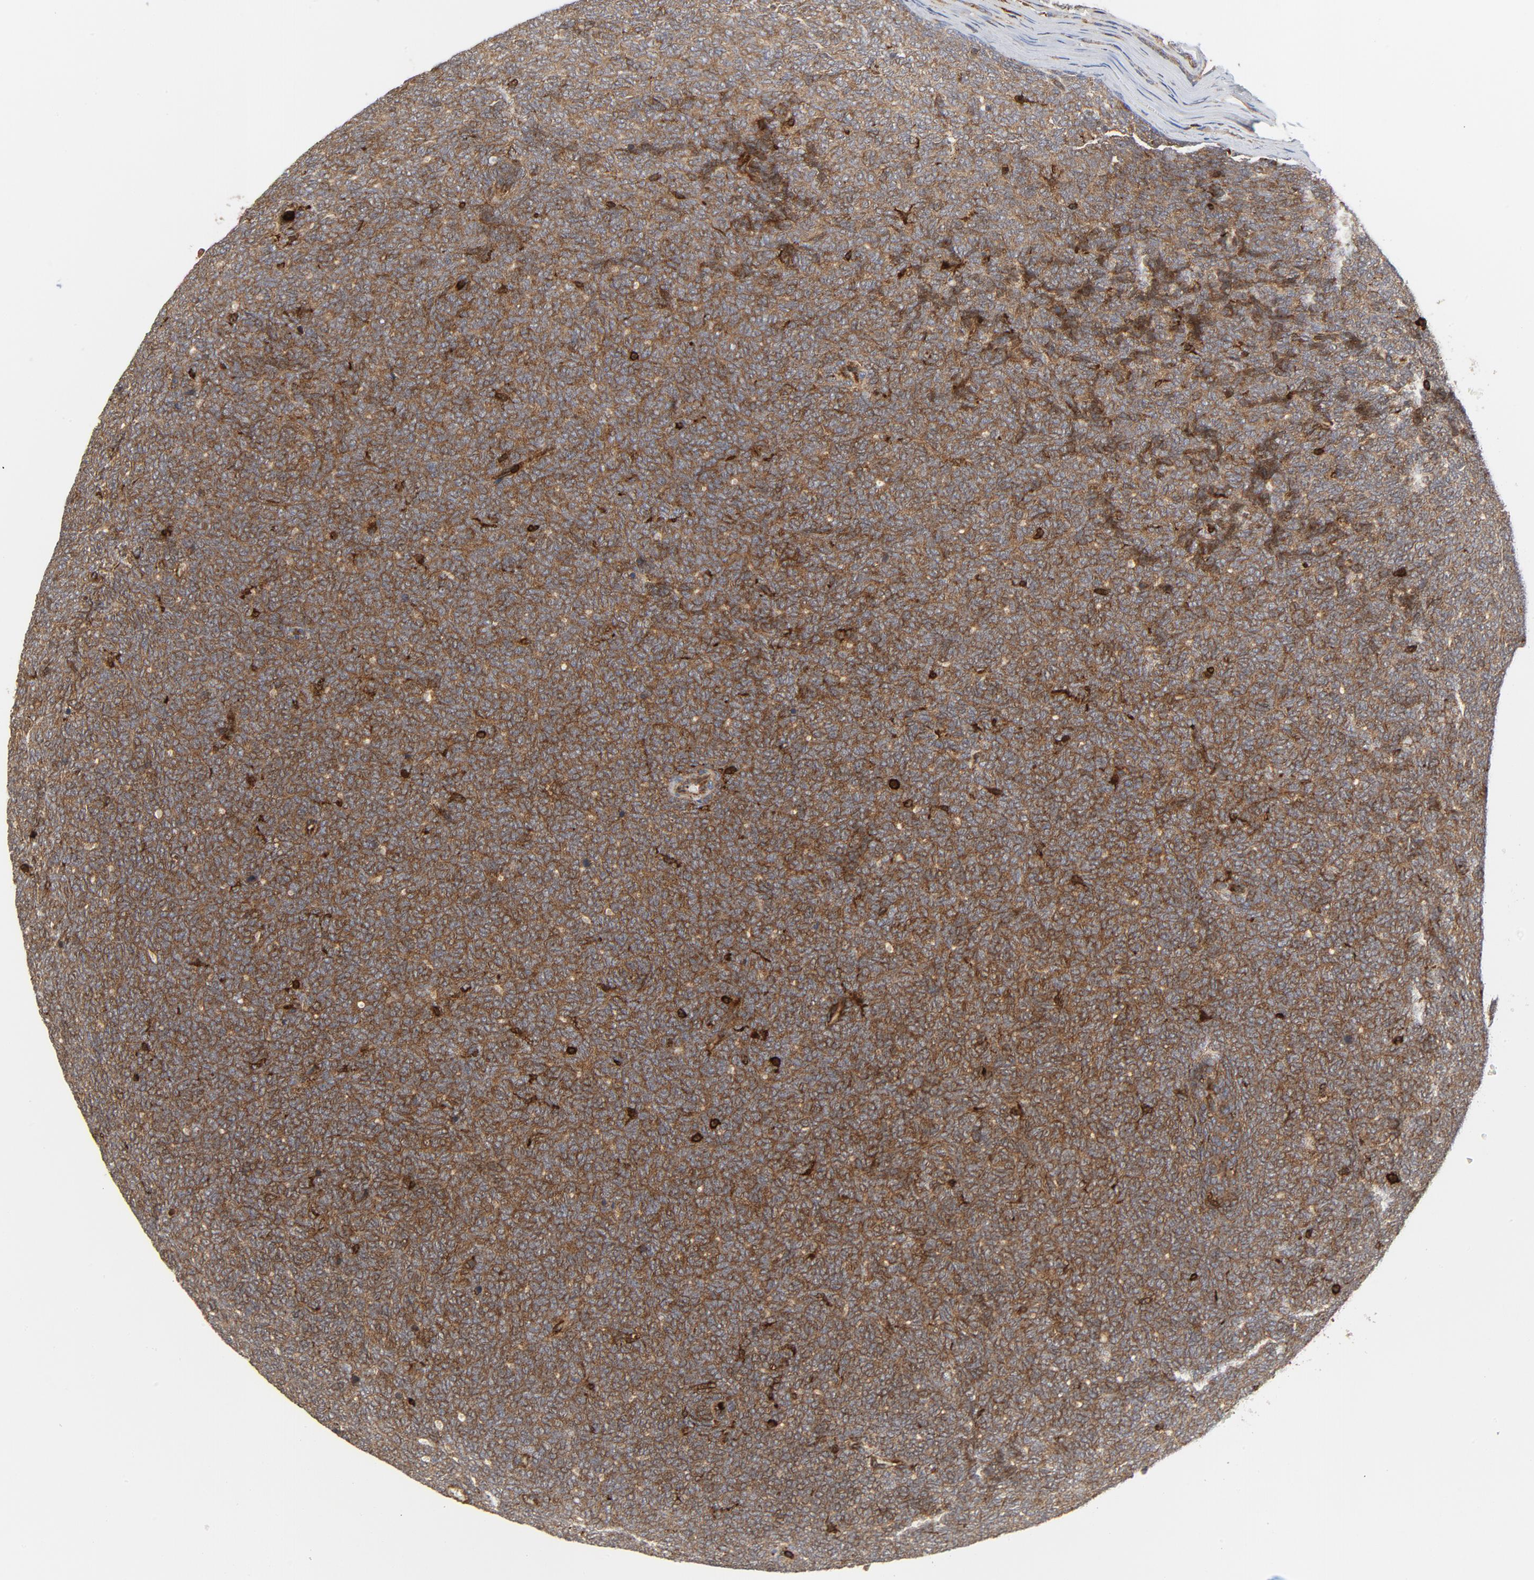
{"staining": {"intensity": "moderate", "quantity": ">75%", "location": "cytoplasmic/membranous"}, "tissue": "renal cancer", "cell_type": "Tumor cells", "image_type": "cancer", "snomed": [{"axis": "morphology", "description": "Neoplasm, malignant, NOS"}, {"axis": "topography", "description": "Kidney"}], "caption": "This photomicrograph demonstrates malignant neoplasm (renal) stained with immunohistochemistry to label a protein in brown. The cytoplasmic/membranous of tumor cells show moderate positivity for the protein. Nuclei are counter-stained blue.", "gene": "YES1", "patient": {"sex": "male", "age": 28}}